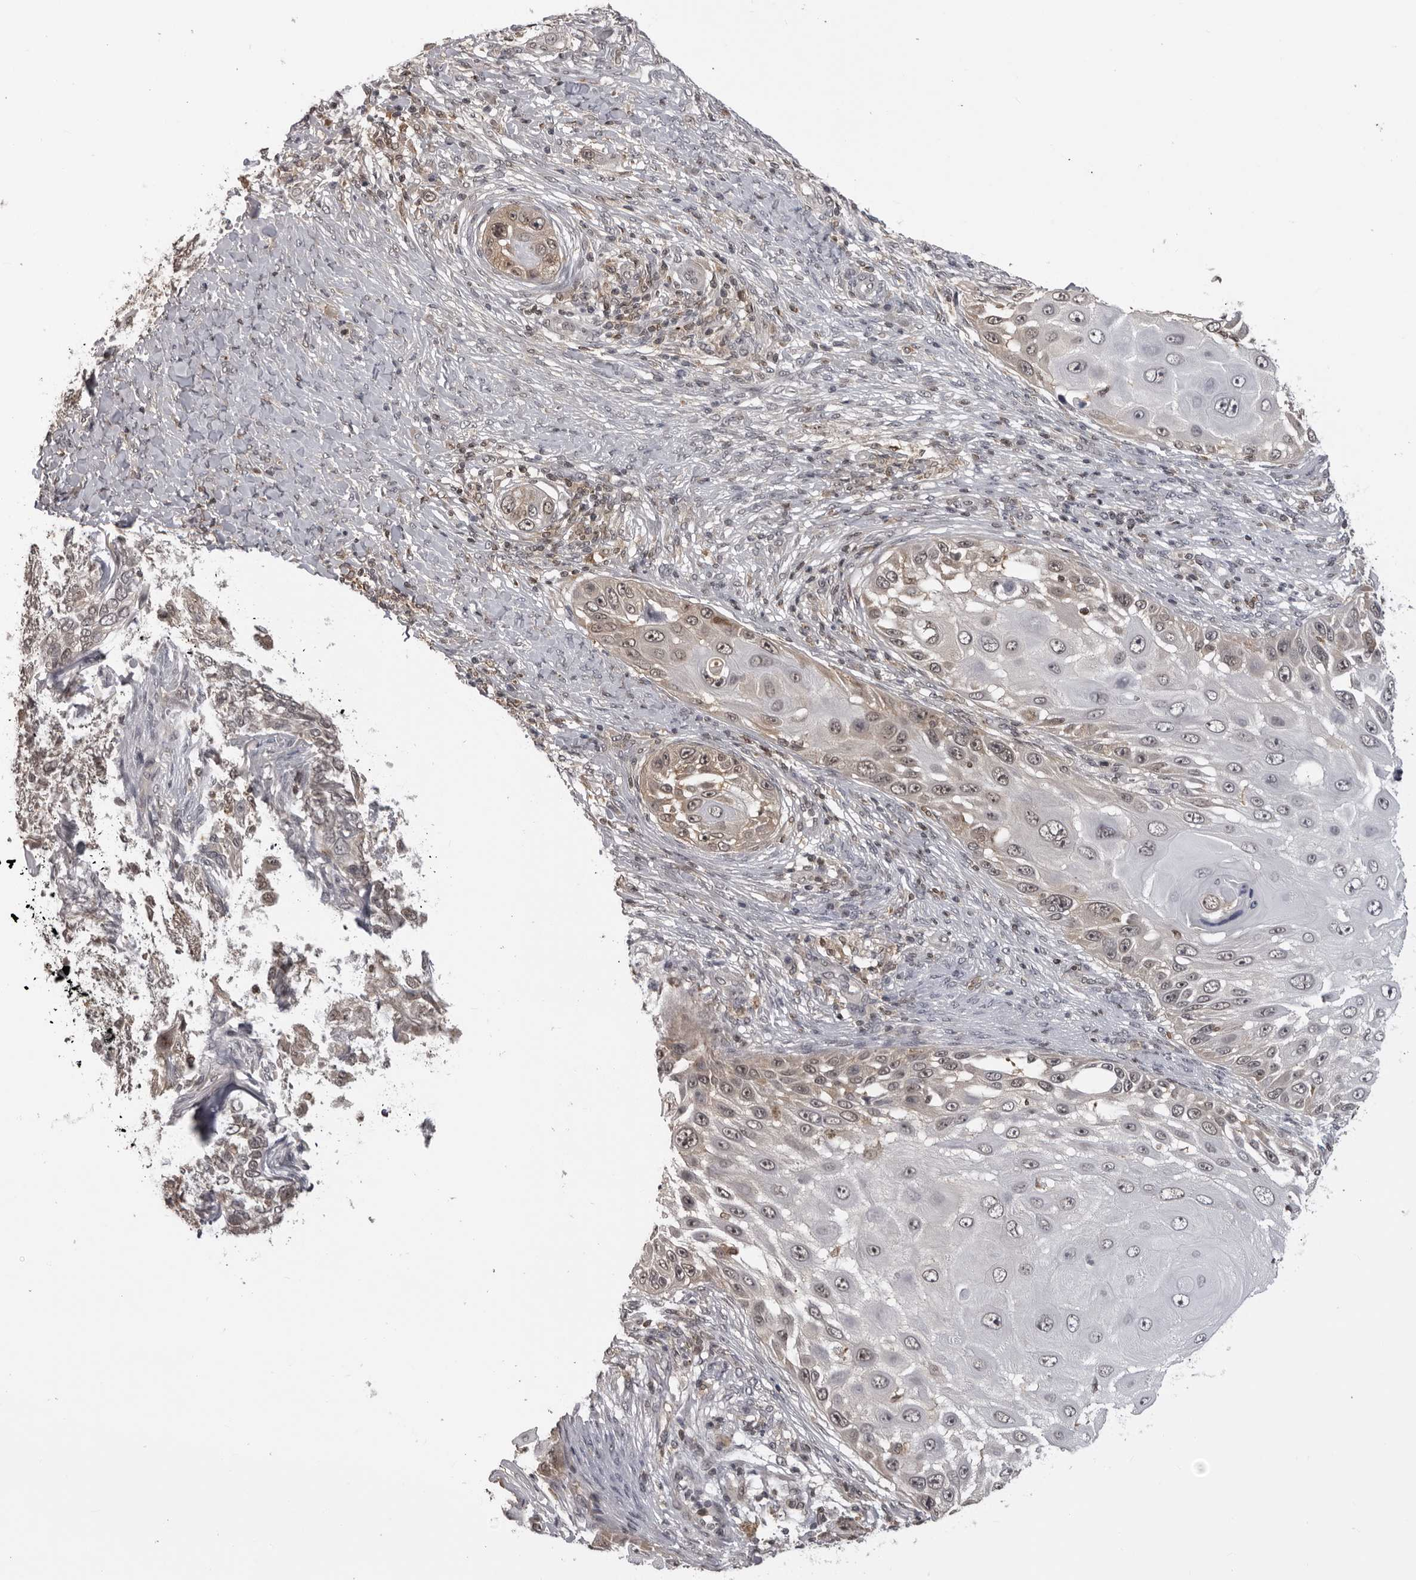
{"staining": {"intensity": "weak", "quantity": "25%-75%", "location": "cytoplasmic/membranous,nuclear"}, "tissue": "skin cancer", "cell_type": "Tumor cells", "image_type": "cancer", "snomed": [{"axis": "morphology", "description": "Squamous cell carcinoma, NOS"}, {"axis": "topography", "description": "Skin"}], "caption": "Weak cytoplasmic/membranous and nuclear positivity for a protein is seen in about 25%-75% of tumor cells of skin cancer (squamous cell carcinoma) using immunohistochemistry (IHC).", "gene": "PDCL3", "patient": {"sex": "female", "age": 44}}